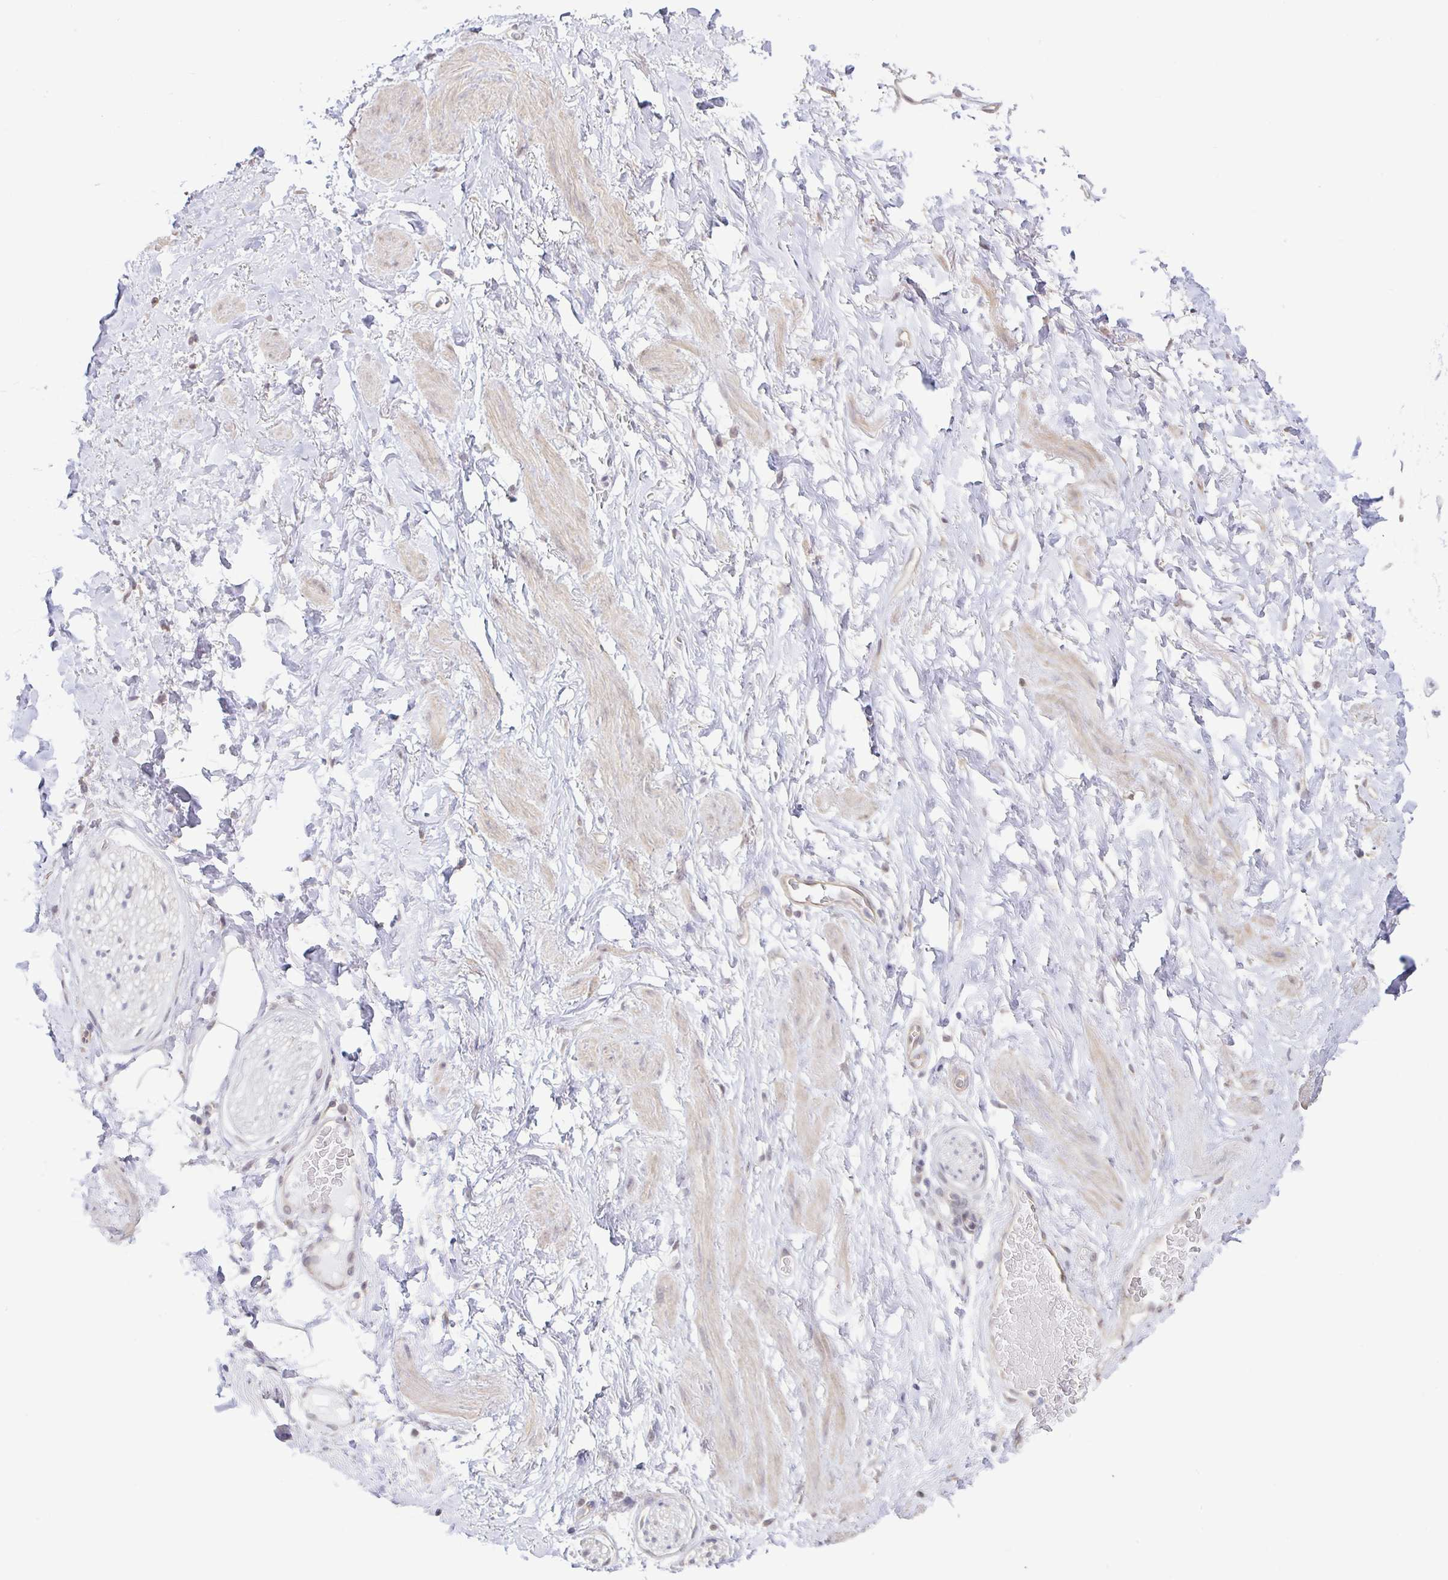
{"staining": {"intensity": "negative", "quantity": "none", "location": "none"}, "tissue": "adipose tissue", "cell_type": "Adipocytes", "image_type": "normal", "snomed": [{"axis": "morphology", "description": "Normal tissue, NOS"}, {"axis": "topography", "description": "Vagina"}, {"axis": "topography", "description": "Peripheral nerve tissue"}], "caption": "Immunohistochemistry image of normal adipose tissue stained for a protein (brown), which demonstrates no positivity in adipocytes.", "gene": "HYPK", "patient": {"sex": "female", "age": 71}}